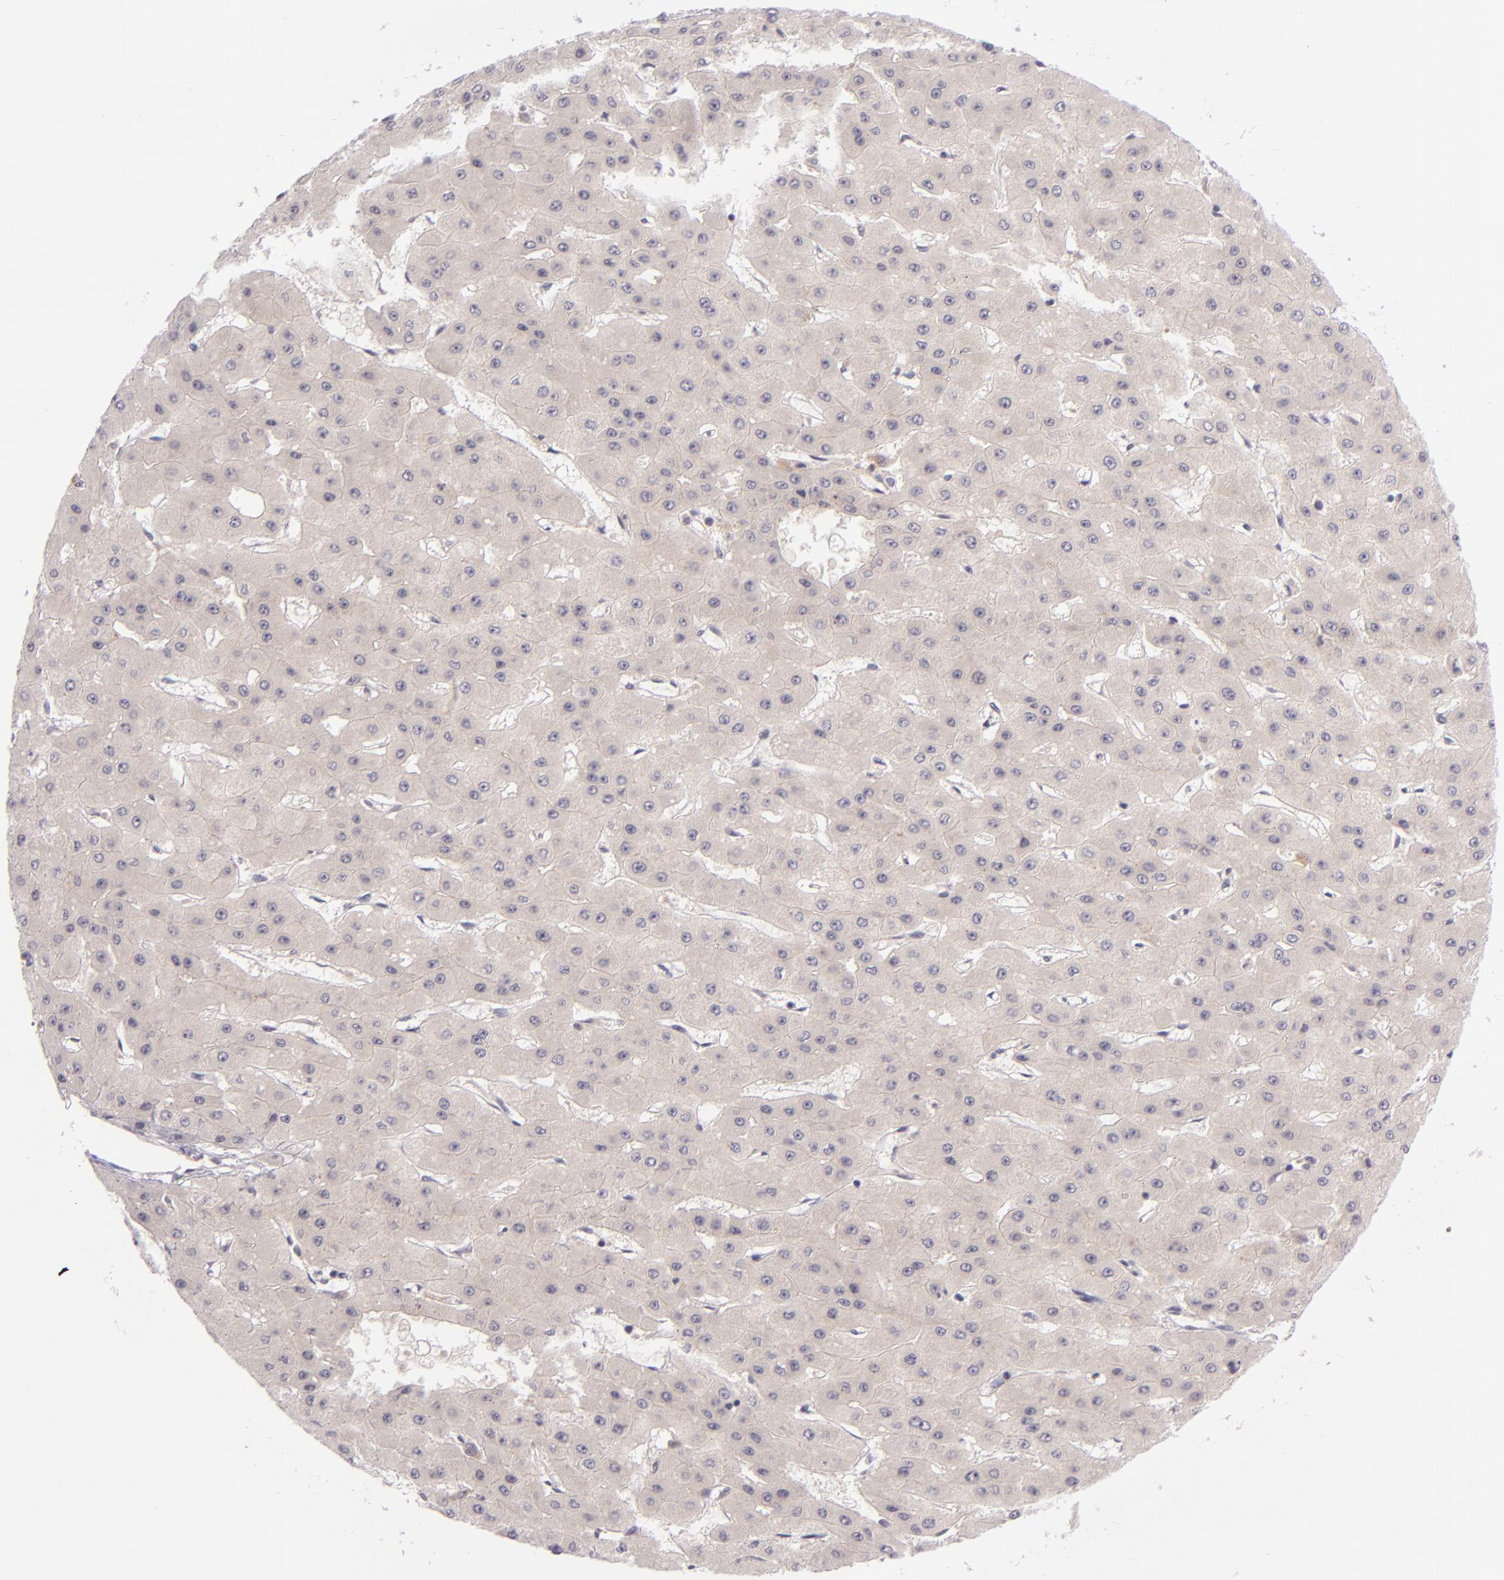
{"staining": {"intensity": "weak", "quantity": ">75%", "location": "cytoplasmic/membranous"}, "tissue": "liver cancer", "cell_type": "Tumor cells", "image_type": "cancer", "snomed": [{"axis": "morphology", "description": "Carcinoma, Hepatocellular, NOS"}, {"axis": "topography", "description": "Liver"}], "caption": "Protein expression analysis of hepatocellular carcinoma (liver) displays weak cytoplasmic/membranous expression in approximately >75% of tumor cells.", "gene": "DAG1", "patient": {"sex": "female", "age": 52}}